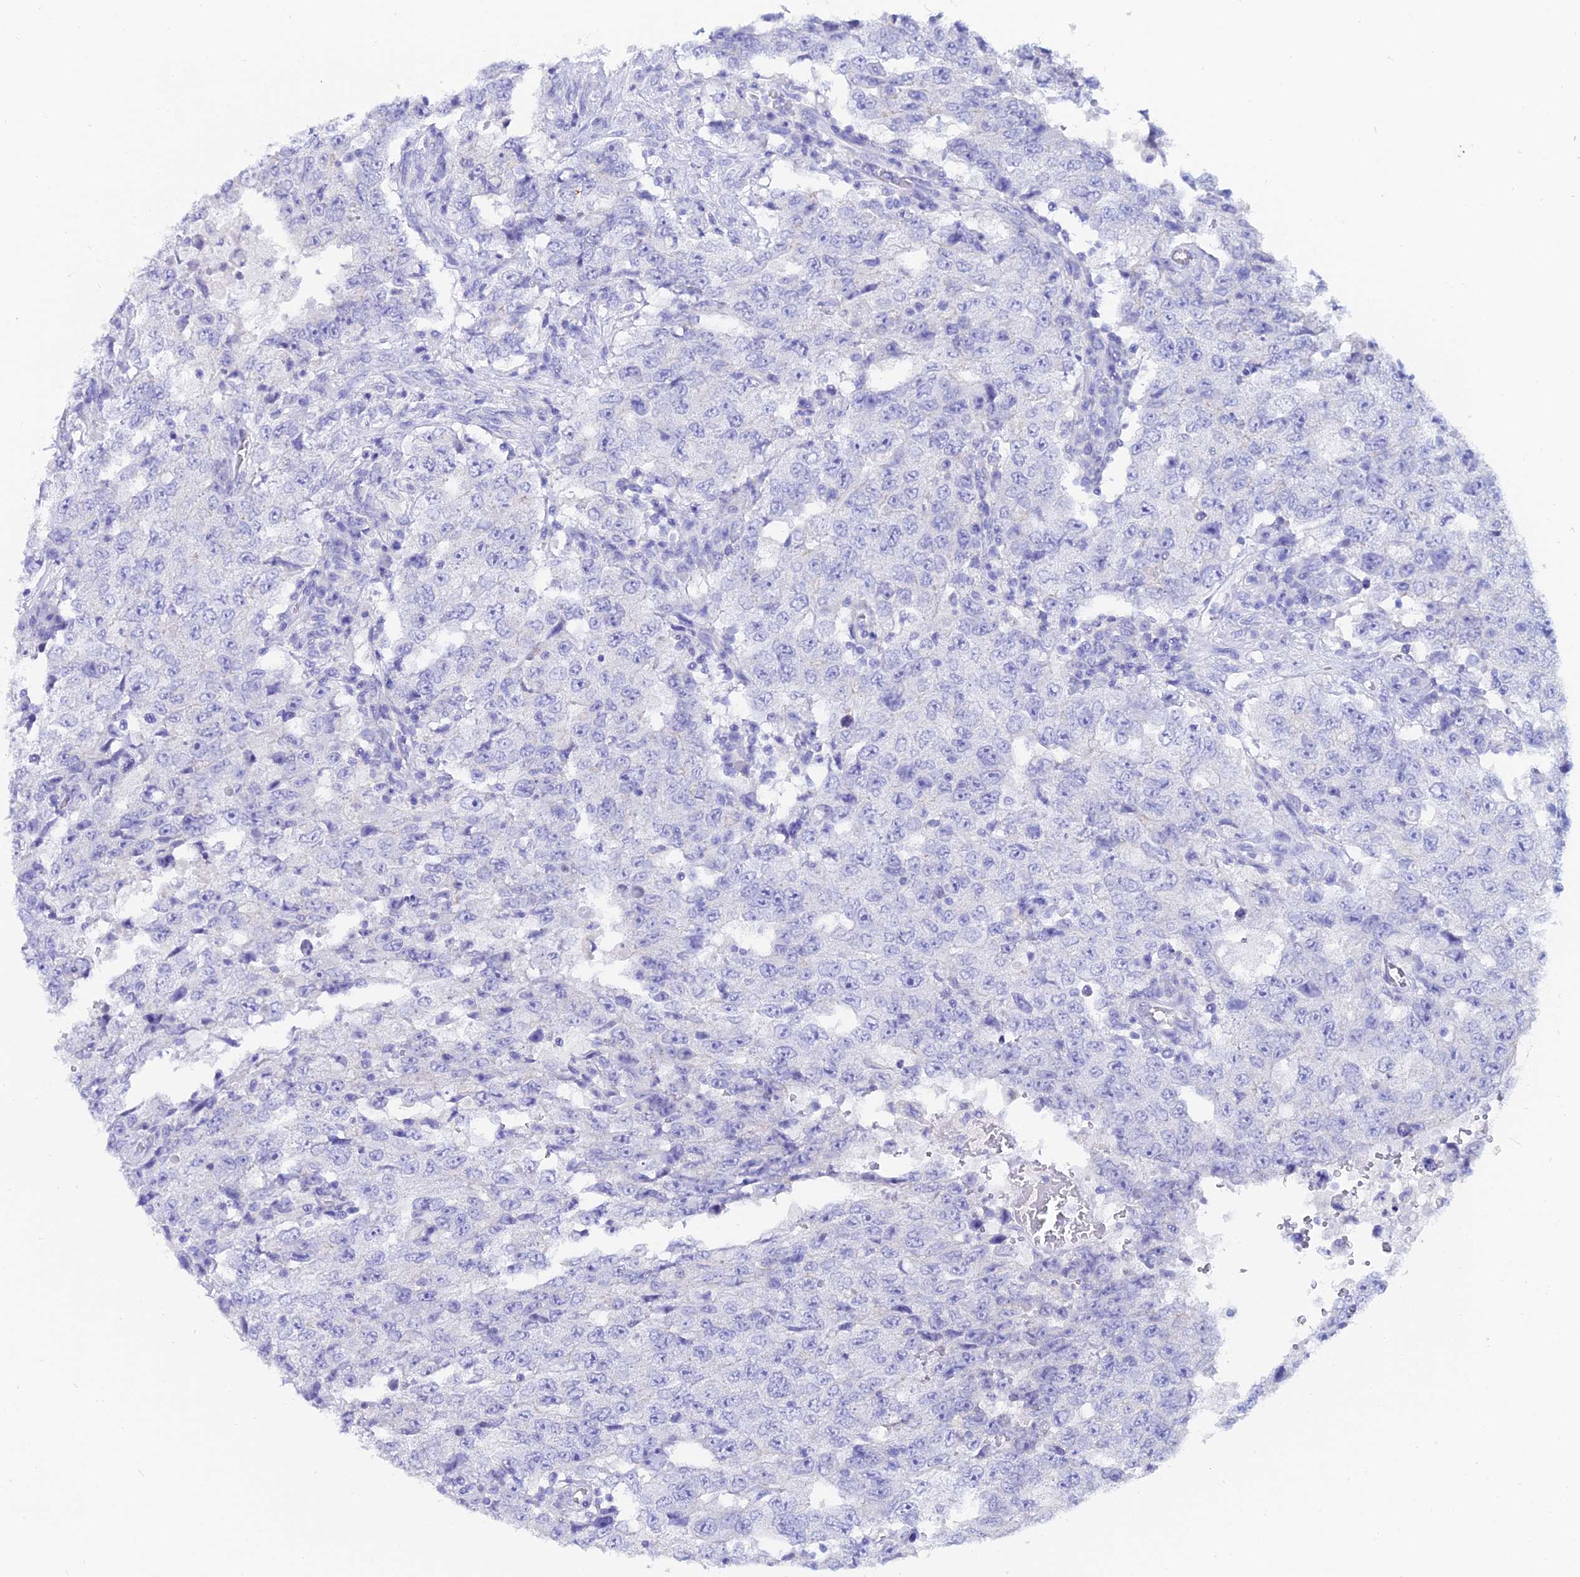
{"staining": {"intensity": "negative", "quantity": "none", "location": "none"}, "tissue": "testis cancer", "cell_type": "Tumor cells", "image_type": "cancer", "snomed": [{"axis": "morphology", "description": "Carcinoma, Embryonal, NOS"}, {"axis": "topography", "description": "Testis"}], "caption": "Testis cancer (embryonal carcinoma) was stained to show a protein in brown. There is no significant expression in tumor cells.", "gene": "OR4D5", "patient": {"sex": "male", "age": 26}}